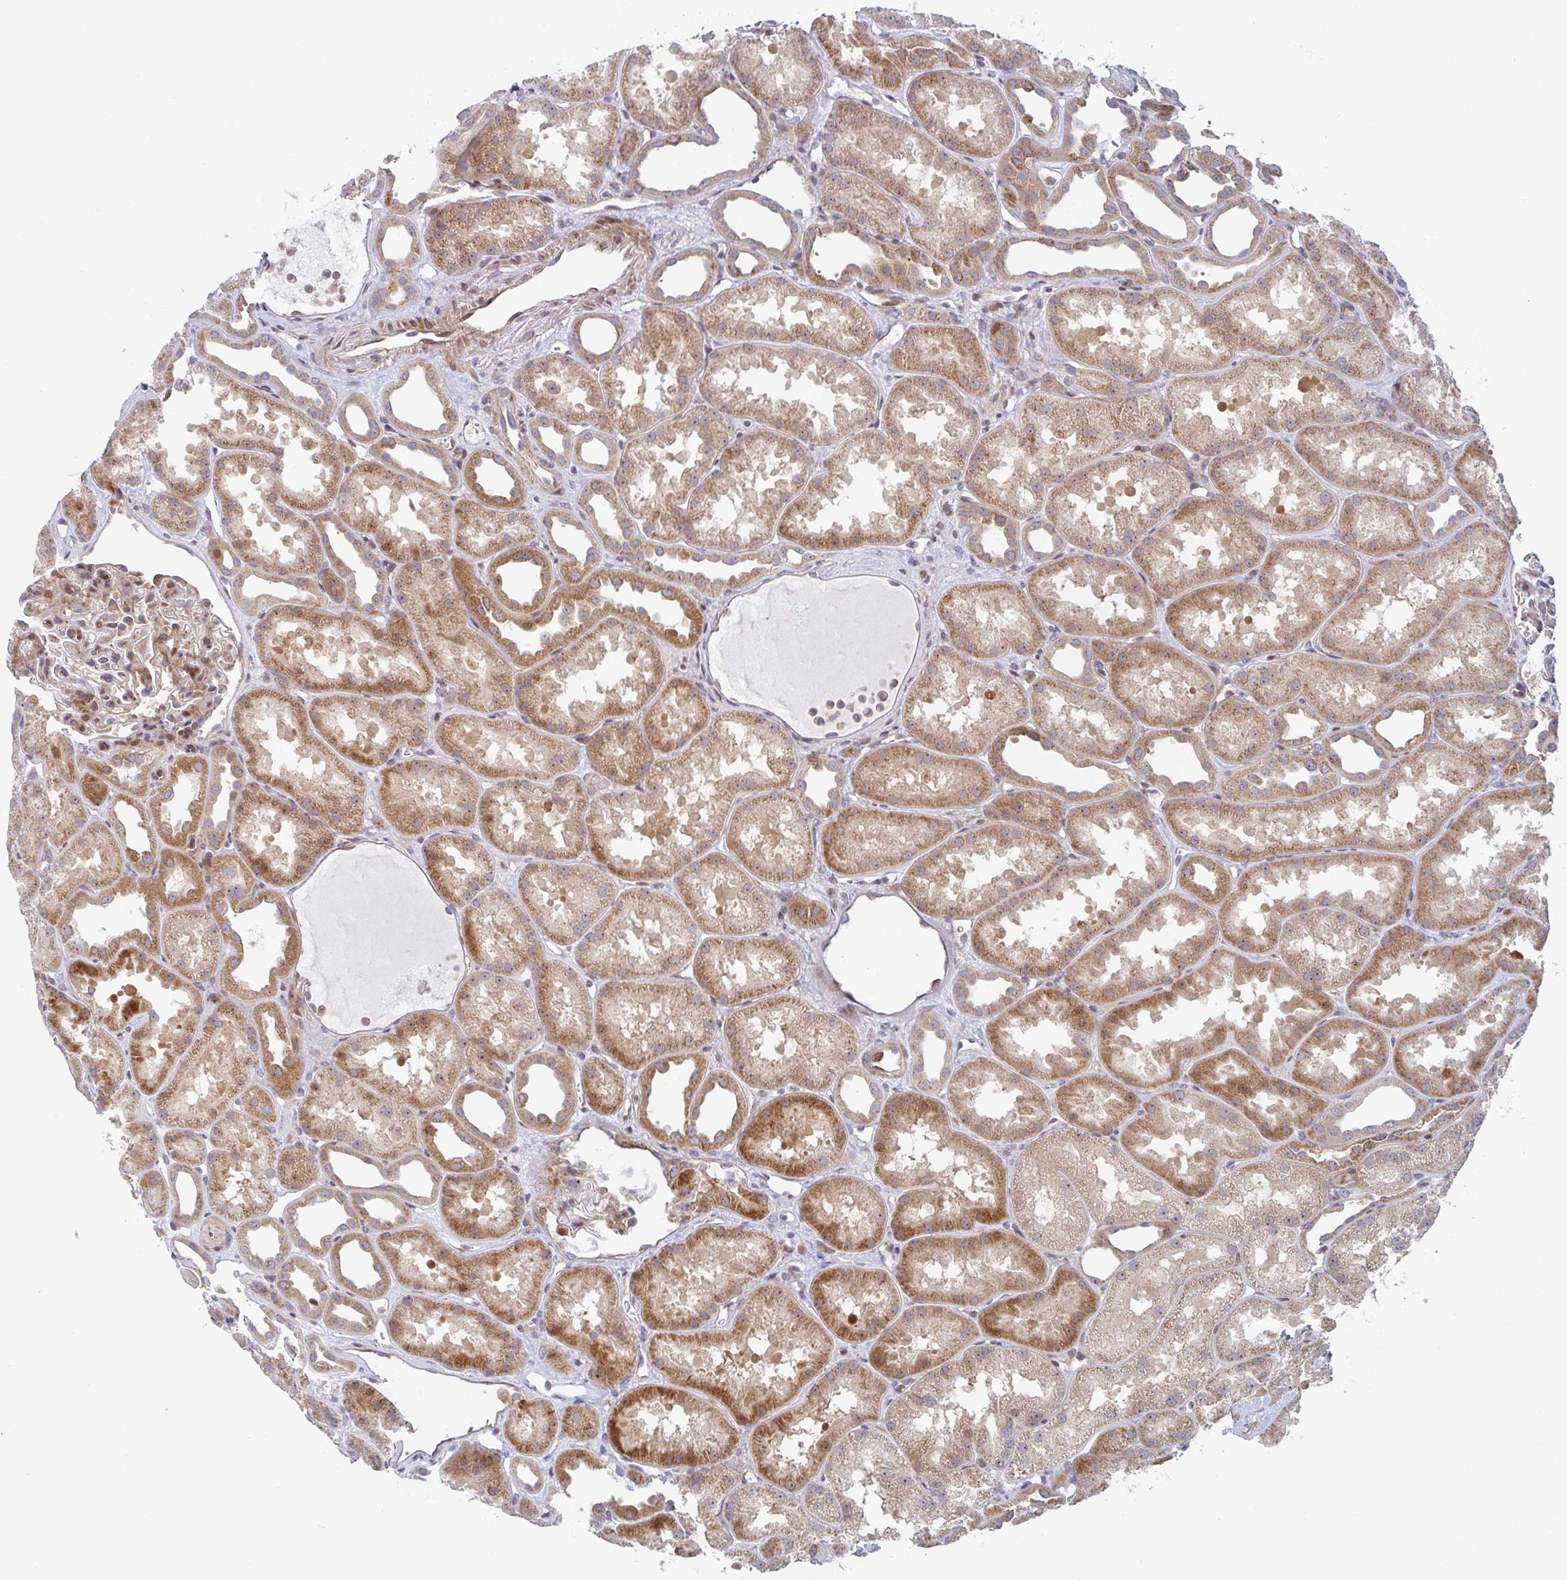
{"staining": {"intensity": "moderate", "quantity": "25%-75%", "location": "cytoplasmic/membranous,nuclear"}, "tissue": "kidney", "cell_type": "Cells in glomeruli", "image_type": "normal", "snomed": [{"axis": "morphology", "description": "Normal tissue, NOS"}, {"axis": "topography", "description": "Kidney"}], "caption": "A high-resolution micrograph shows immunohistochemistry staining of benign kidney, which displays moderate cytoplasmic/membranous,nuclear positivity in about 25%-75% of cells in glomeruli.", "gene": "ZNF644", "patient": {"sex": "male", "age": 61}}